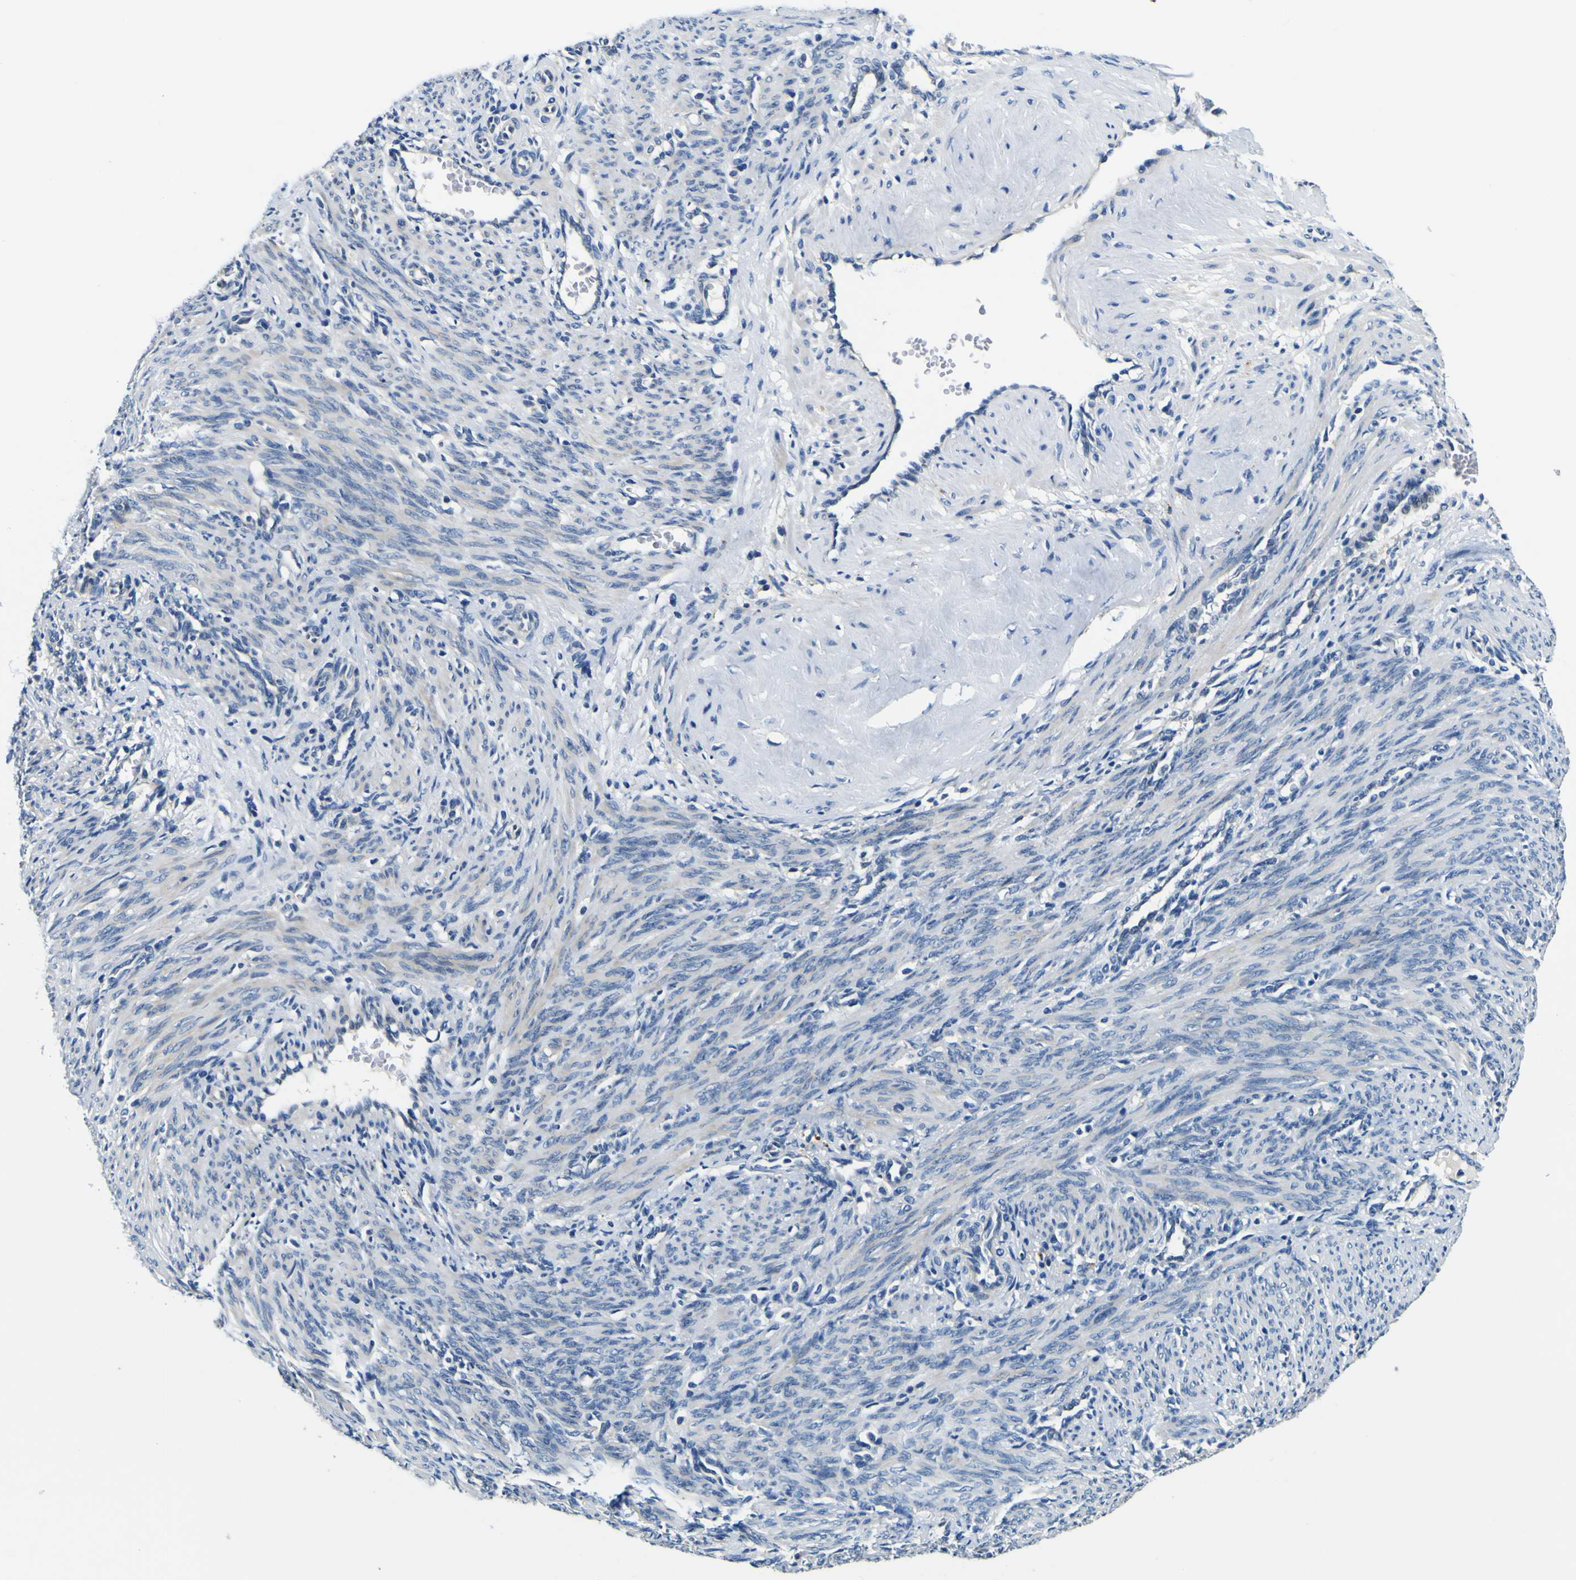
{"staining": {"intensity": "negative", "quantity": "none", "location": "none"}, "tissue": "smooth muscle", "cell_type": "Smooth muscle cells", "image_type": "normal", "snomed": [{"axis": "morphology", "description": "Normal tissue, NOS"}, {"axis": "topography", "description": "Endometrium"}], "caption": "Human smooth muscle stained for a protein using IHC displays no staining in smooth muscle cells.", "gene": "CLSTN1", "patient": {"sex": "female", "age": 33}}